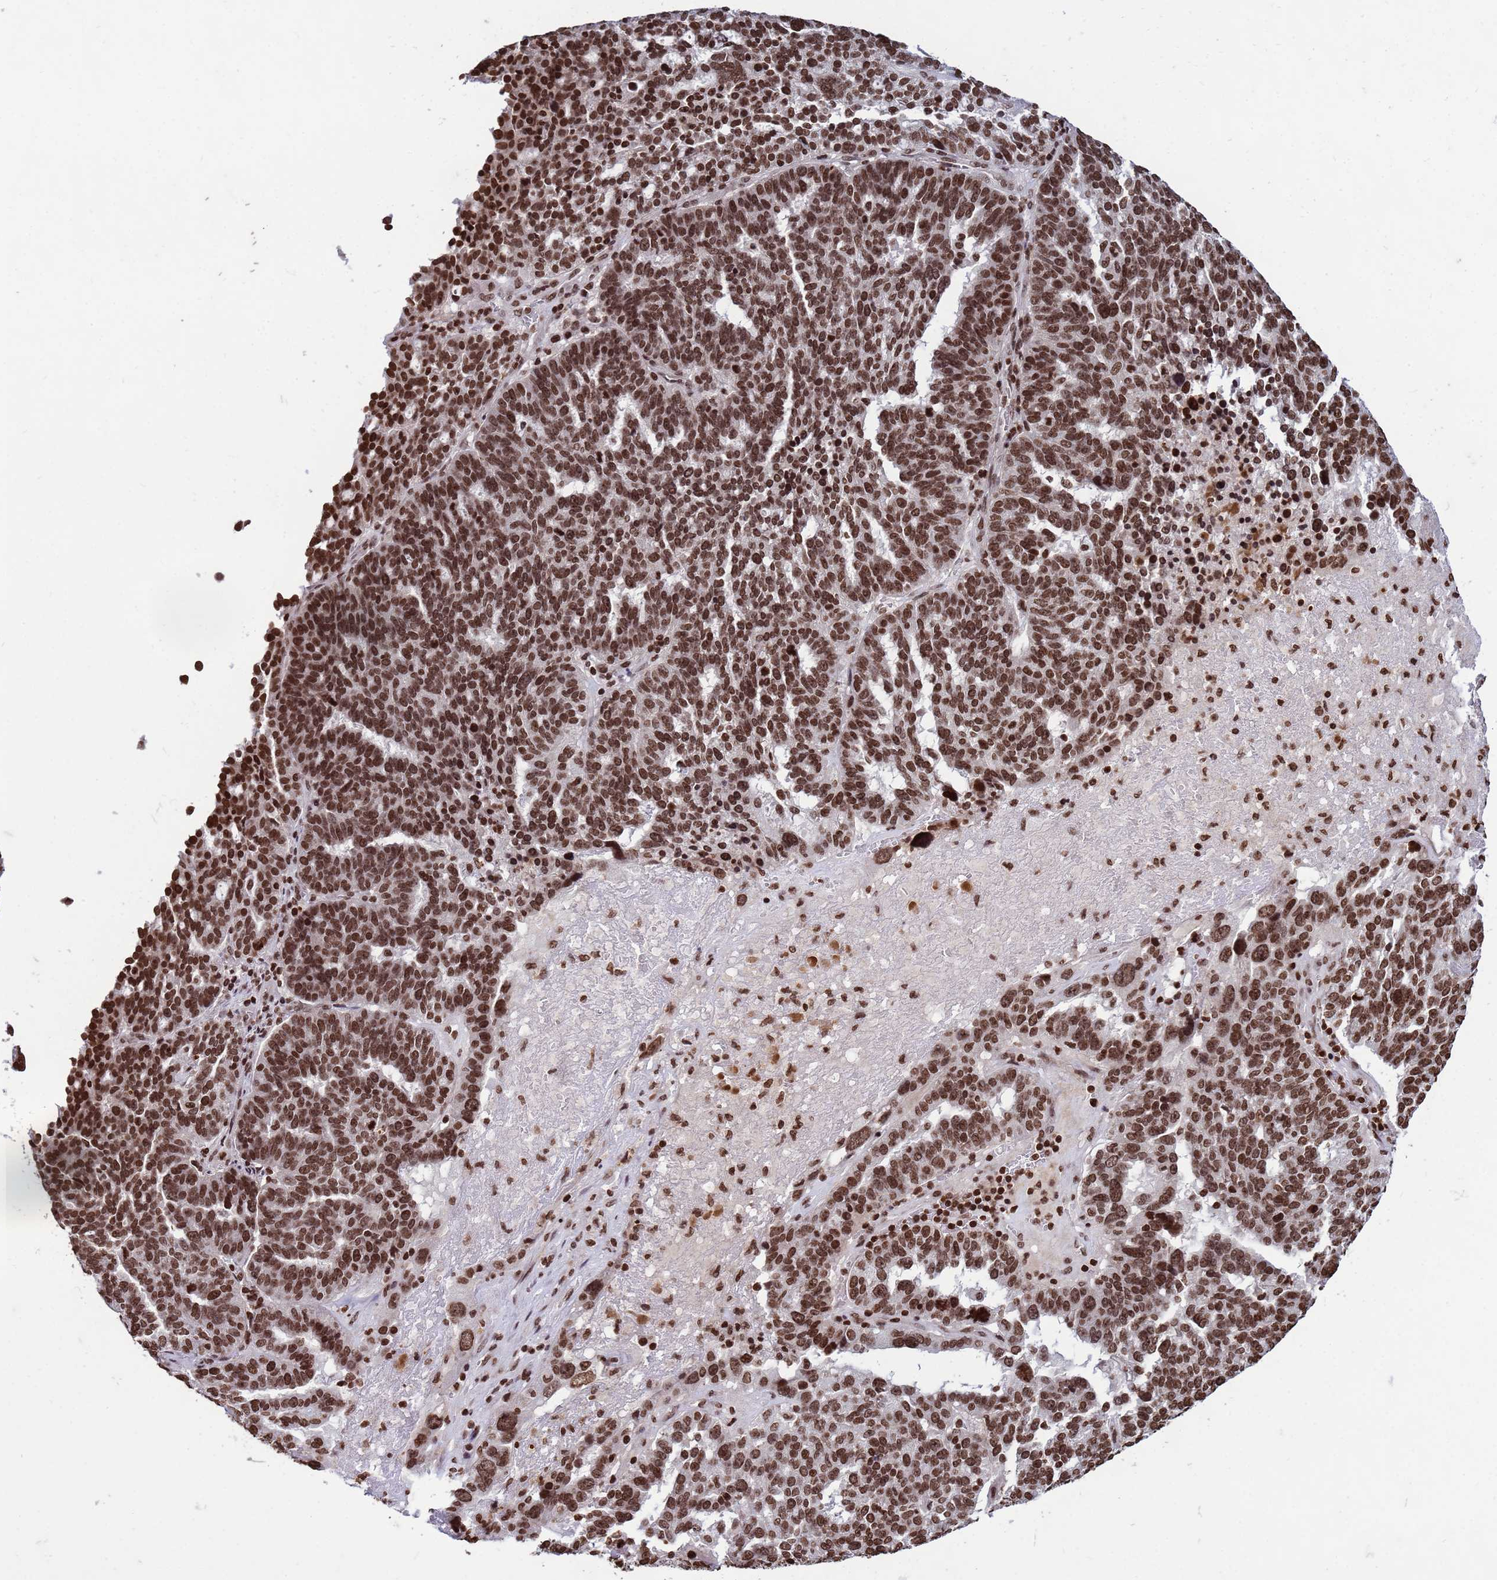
{"staining": {"intensity": "strong", "quantity": ">75%", "location": "nuclear"}, "tissue": "ovarian cancer", "cell_type": "Tumor cells", "image_type": "cancer", "snomed": [{"axis": "morphology", "description": "Cystadenocarcinoma, serous, NOS"}, {"axis": "topography", "description": "Ovary"}], "caption": "Immunohistochemical staining of ovarian serous cystadenocarcinoma displays high levels of strong nuclear expression in about >75% of tumor cells.", "gene": "H3-3B", "patient": {"sex": "female", "age": 59}}